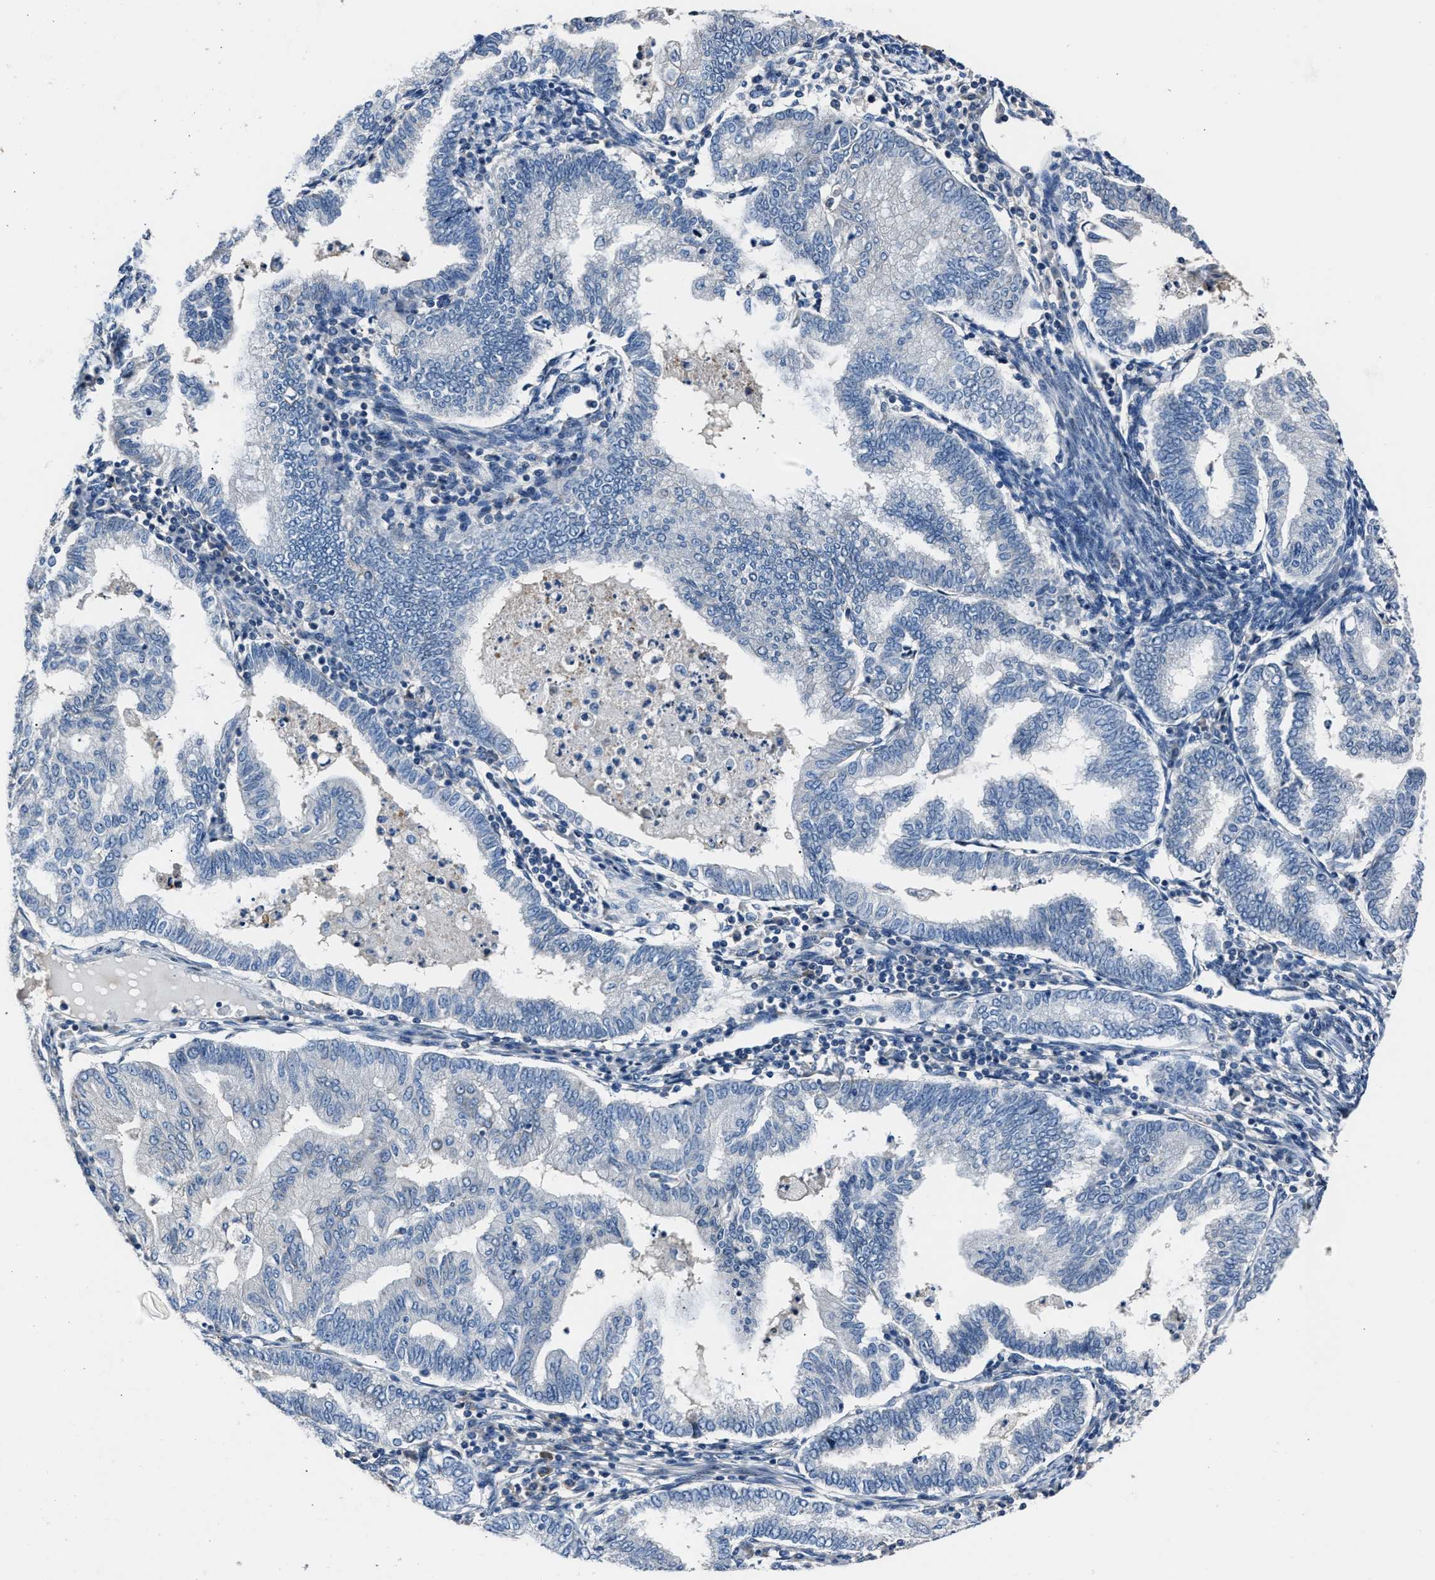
{"staining": {"intensity": "negative", "quantity": "none", "location": "none"}, "tissue": "endometrial cancer", "cell_type": "Tumor cells", "image_type": "cancer", "snomed": [{"axis": "morphology", "description": "Polyp, NOS"}, {"axis": "morphology", "description": "Adenocarcinoma, NOS"}, {"axis": "morphology", "description": "Adenoma, NOS"}, {"axis": "topography", "description": "Endometrium"}], "caption": "Tumor cells are negative for brown protein staining in polyp (endometrial).", "gene": "DNAJC24", "patient": {"sex": "female", "age": 79}}